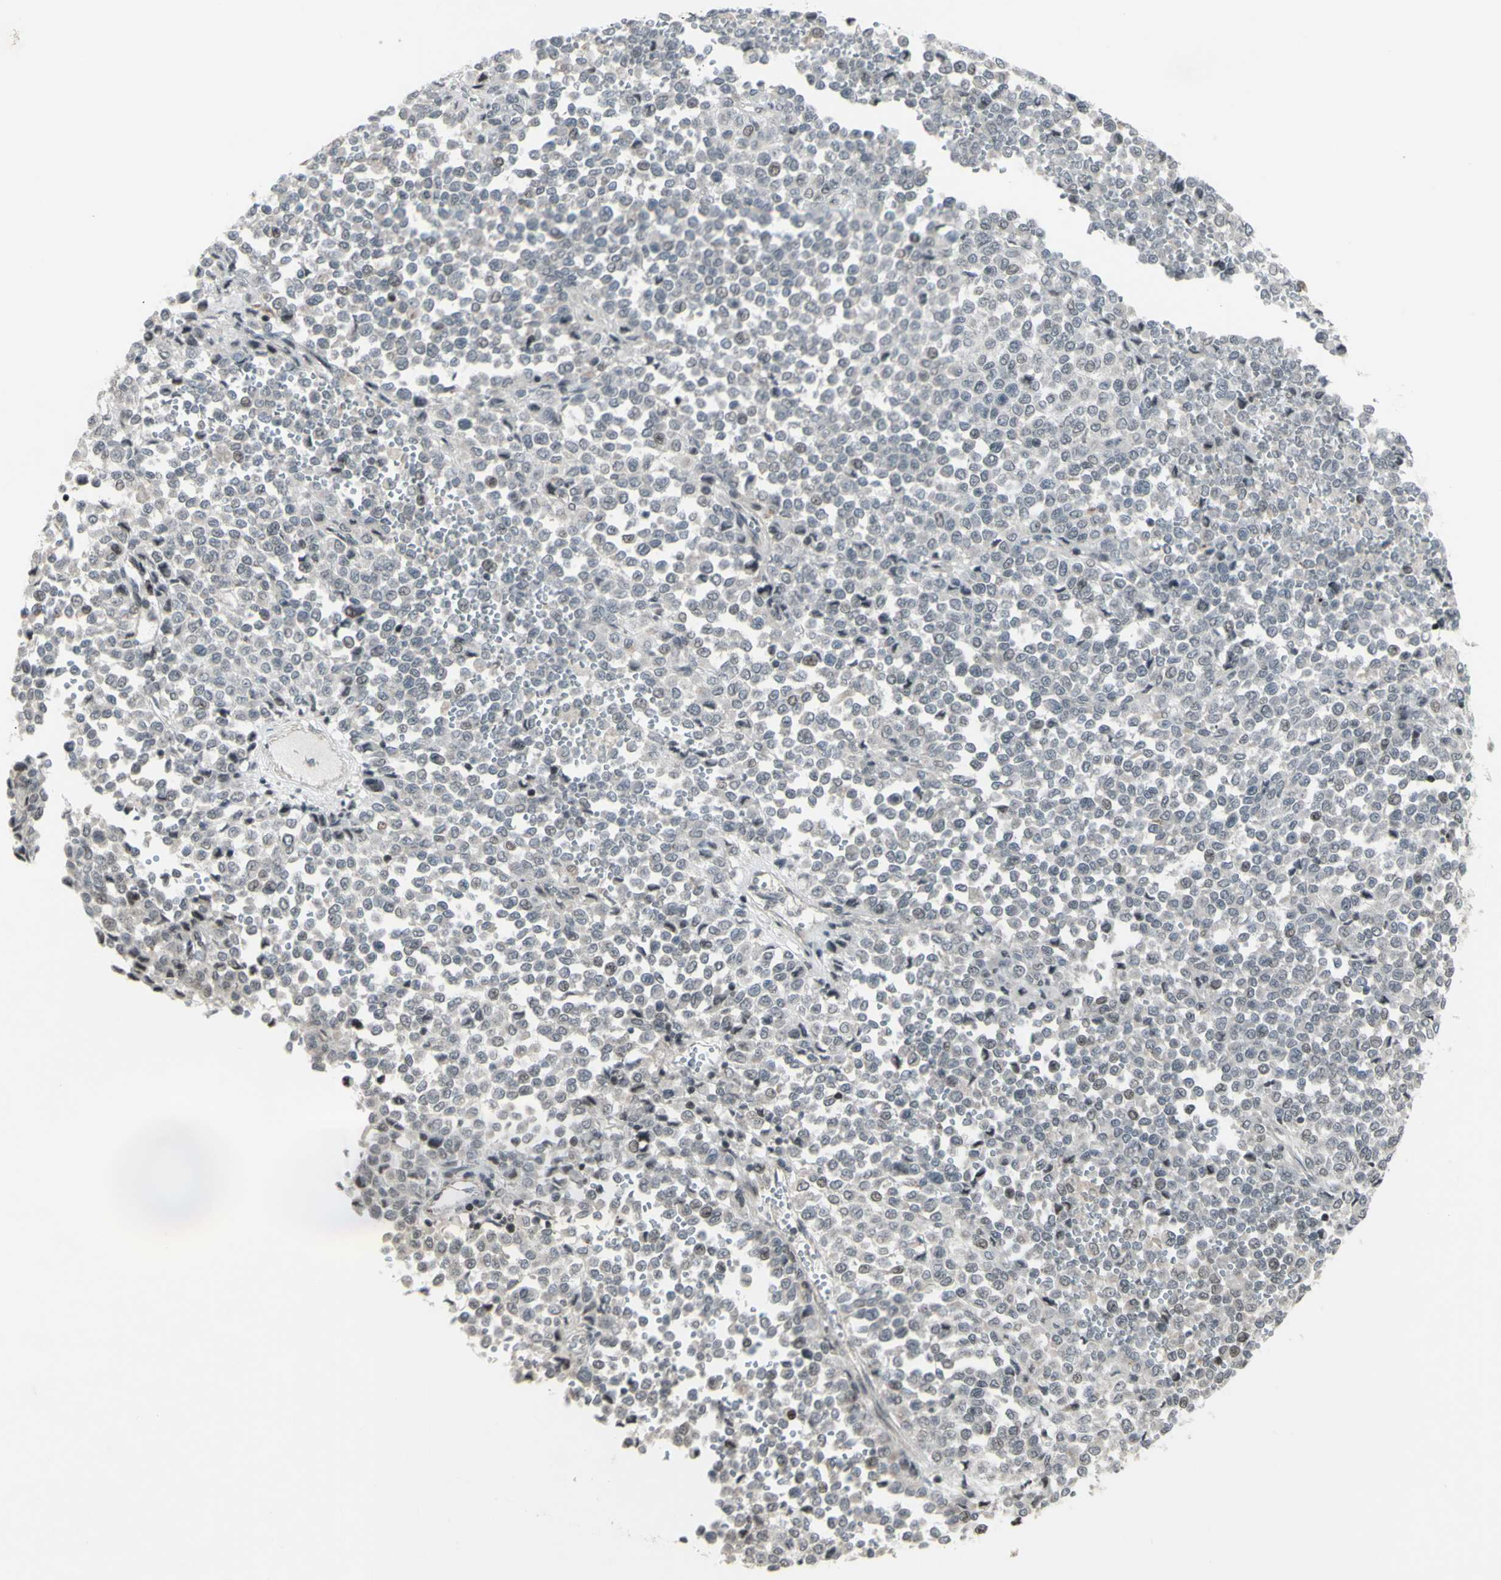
{"staining": {"intensity": "negative", "quantity": "none", "location": "none"}, "tissue": "melanoma", "cell_type": "Tumor cells", "image_type": "cancer", "snomed": [{"axis": "morphology", "description": "Malignant melanoma, Metastatic site"}, {"axis": "topography", "description": "Pancreas"}], "caption": "A high-resolution micrograph shows immunohistochemistry staining of malignant melanoma (metastatic site), which displays no significant positivity in tumor cells.", "gene": "SUPT6H", "patient": {"sex": "female", "age": 30}}